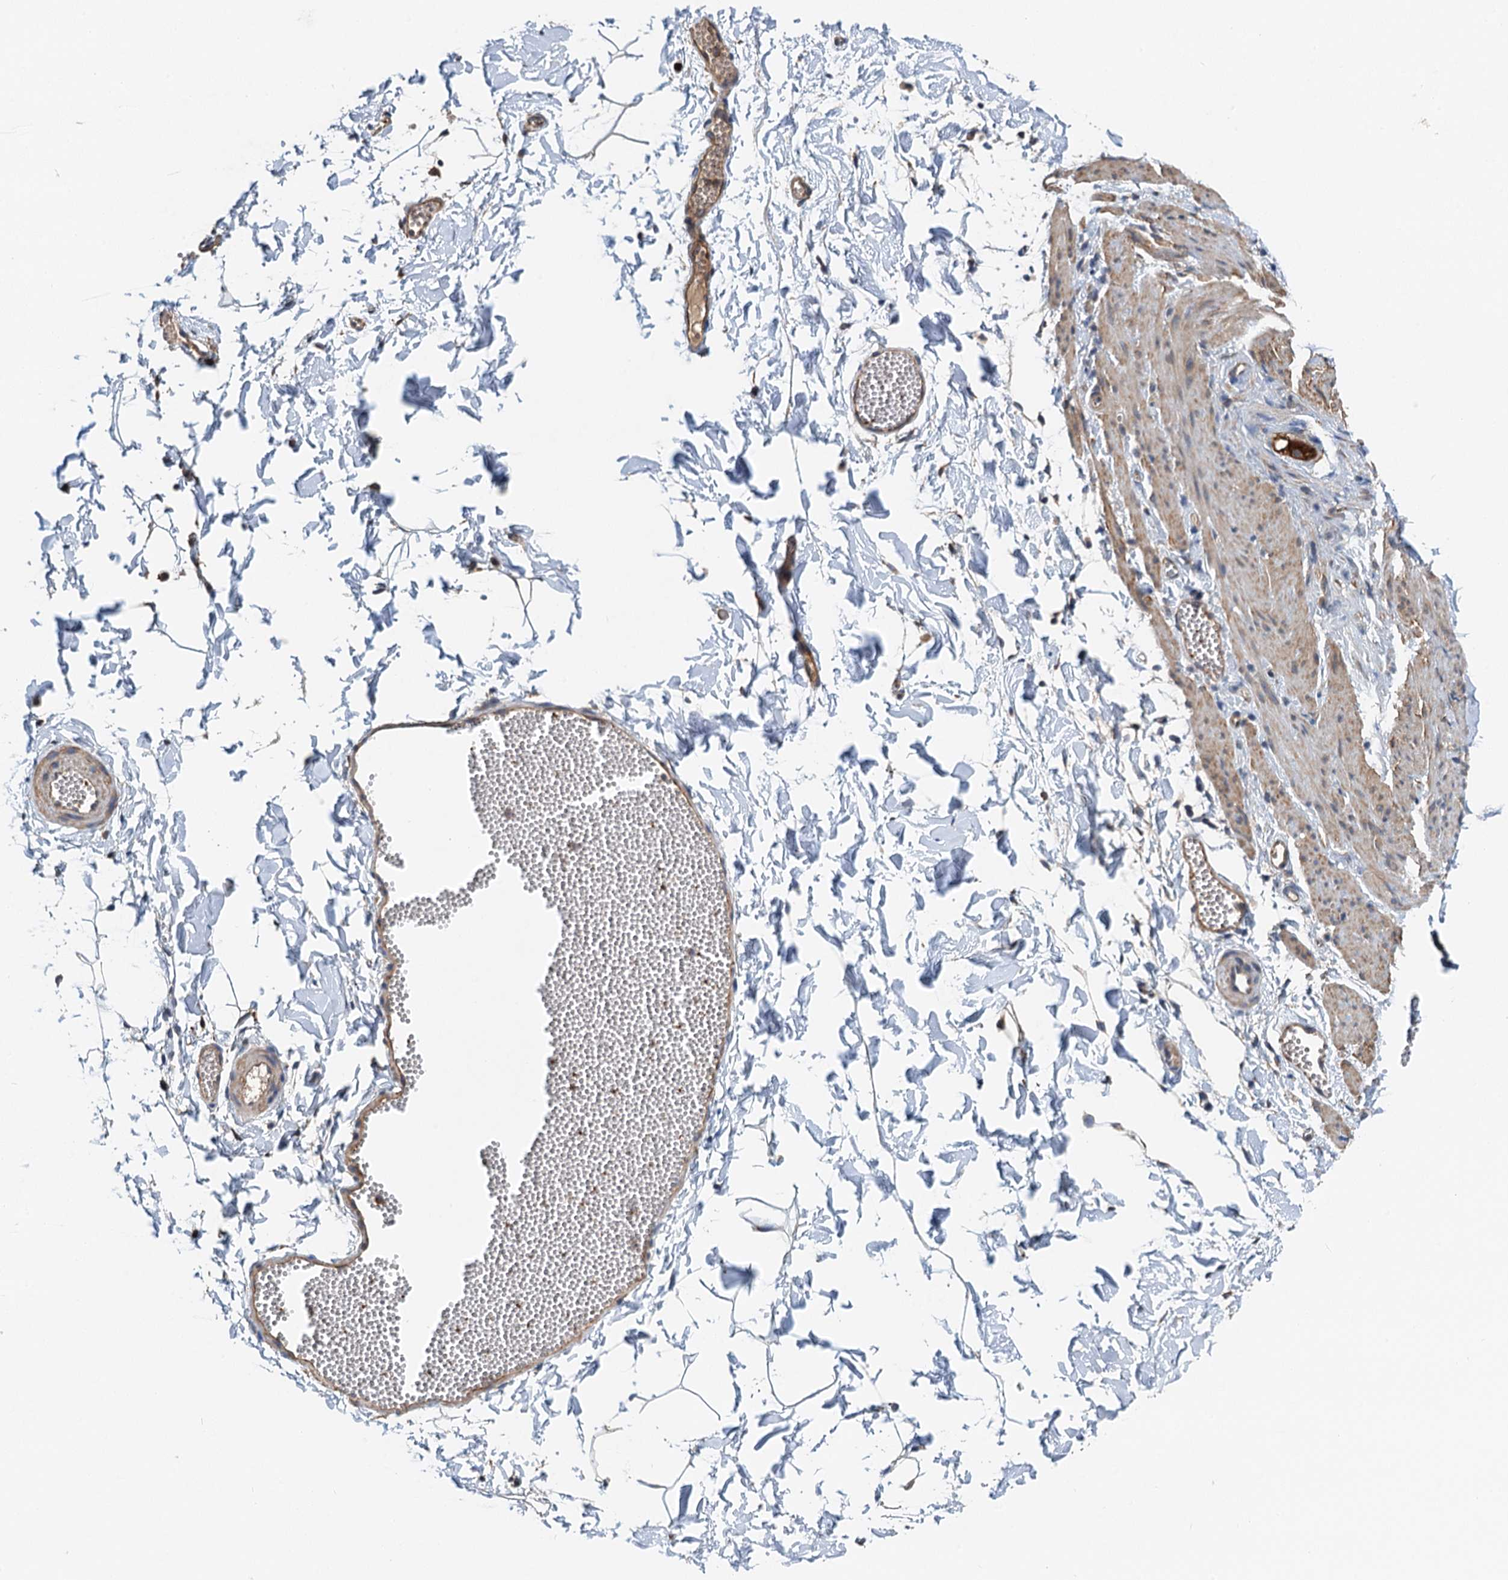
{"staining": {"intensity": "moderate", "quantity": "25%-75%", "location": "cytoplasmic/membranous"}, "tissue": "adipose tissue", "cell_type": "Adipocytes", "image_type": "normal", "snomed": [{"axis": "morphology", "description": "Normal tissue, NOS"}, {"axis": "topography", "description": "Gallbladder"}, {"axis": "topography", "description": "Peripheral nerve tissue"}], "caption": "Brown immunohistochemical staining in normal human adipose tissue displays moderate cytoplasmic/membranous staining in approximately 25%-75% of adipocytes.", "gene": "ZNF606", "patient": {"sex": "male", "age": 38}}